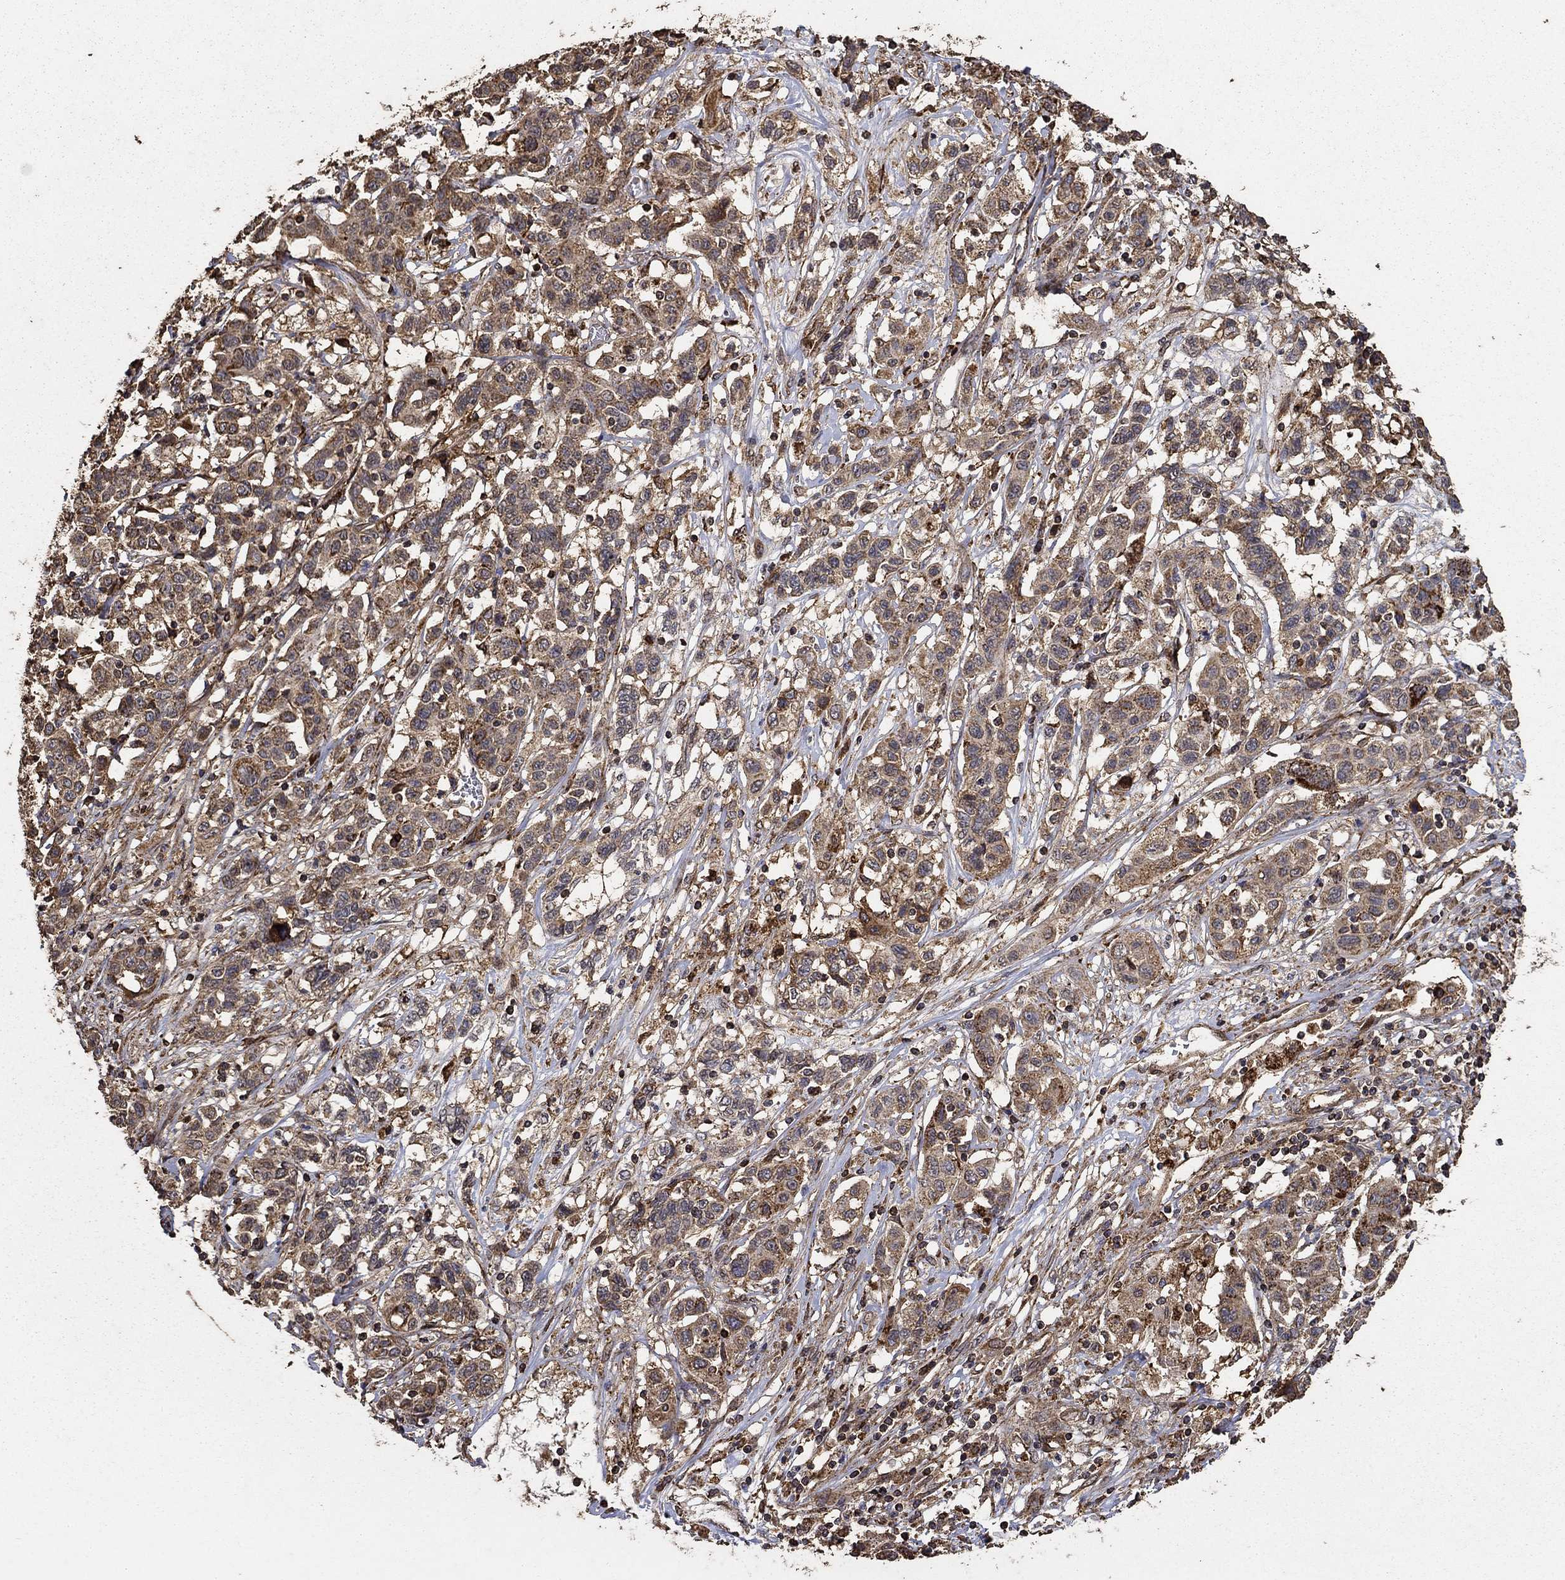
{"staining": {"intensity": "moderate", "quantity": ">75%", "location": "cytoplasmic/membranous"}, "tissue": "liver cancer", "cell_type": "Tumor cells", "image_type": "cancer", "snomed": [{"axis": "morphology", "description": "Adenocarcinoma, NOS"}, {"axis": "morphology", "description": "Cholangiocarcinoma"}, {"axis": "topography", "description": "Liver"}], "caption": "There is medium levels of moderate cytoplasmic/membranous expression in tumor cells of liver adenocarcinoma, as demonstrated by immunohistochemical staining (brown color).", "gene": "IFRD1", "patient": {"sex": "male", "age": 64}}